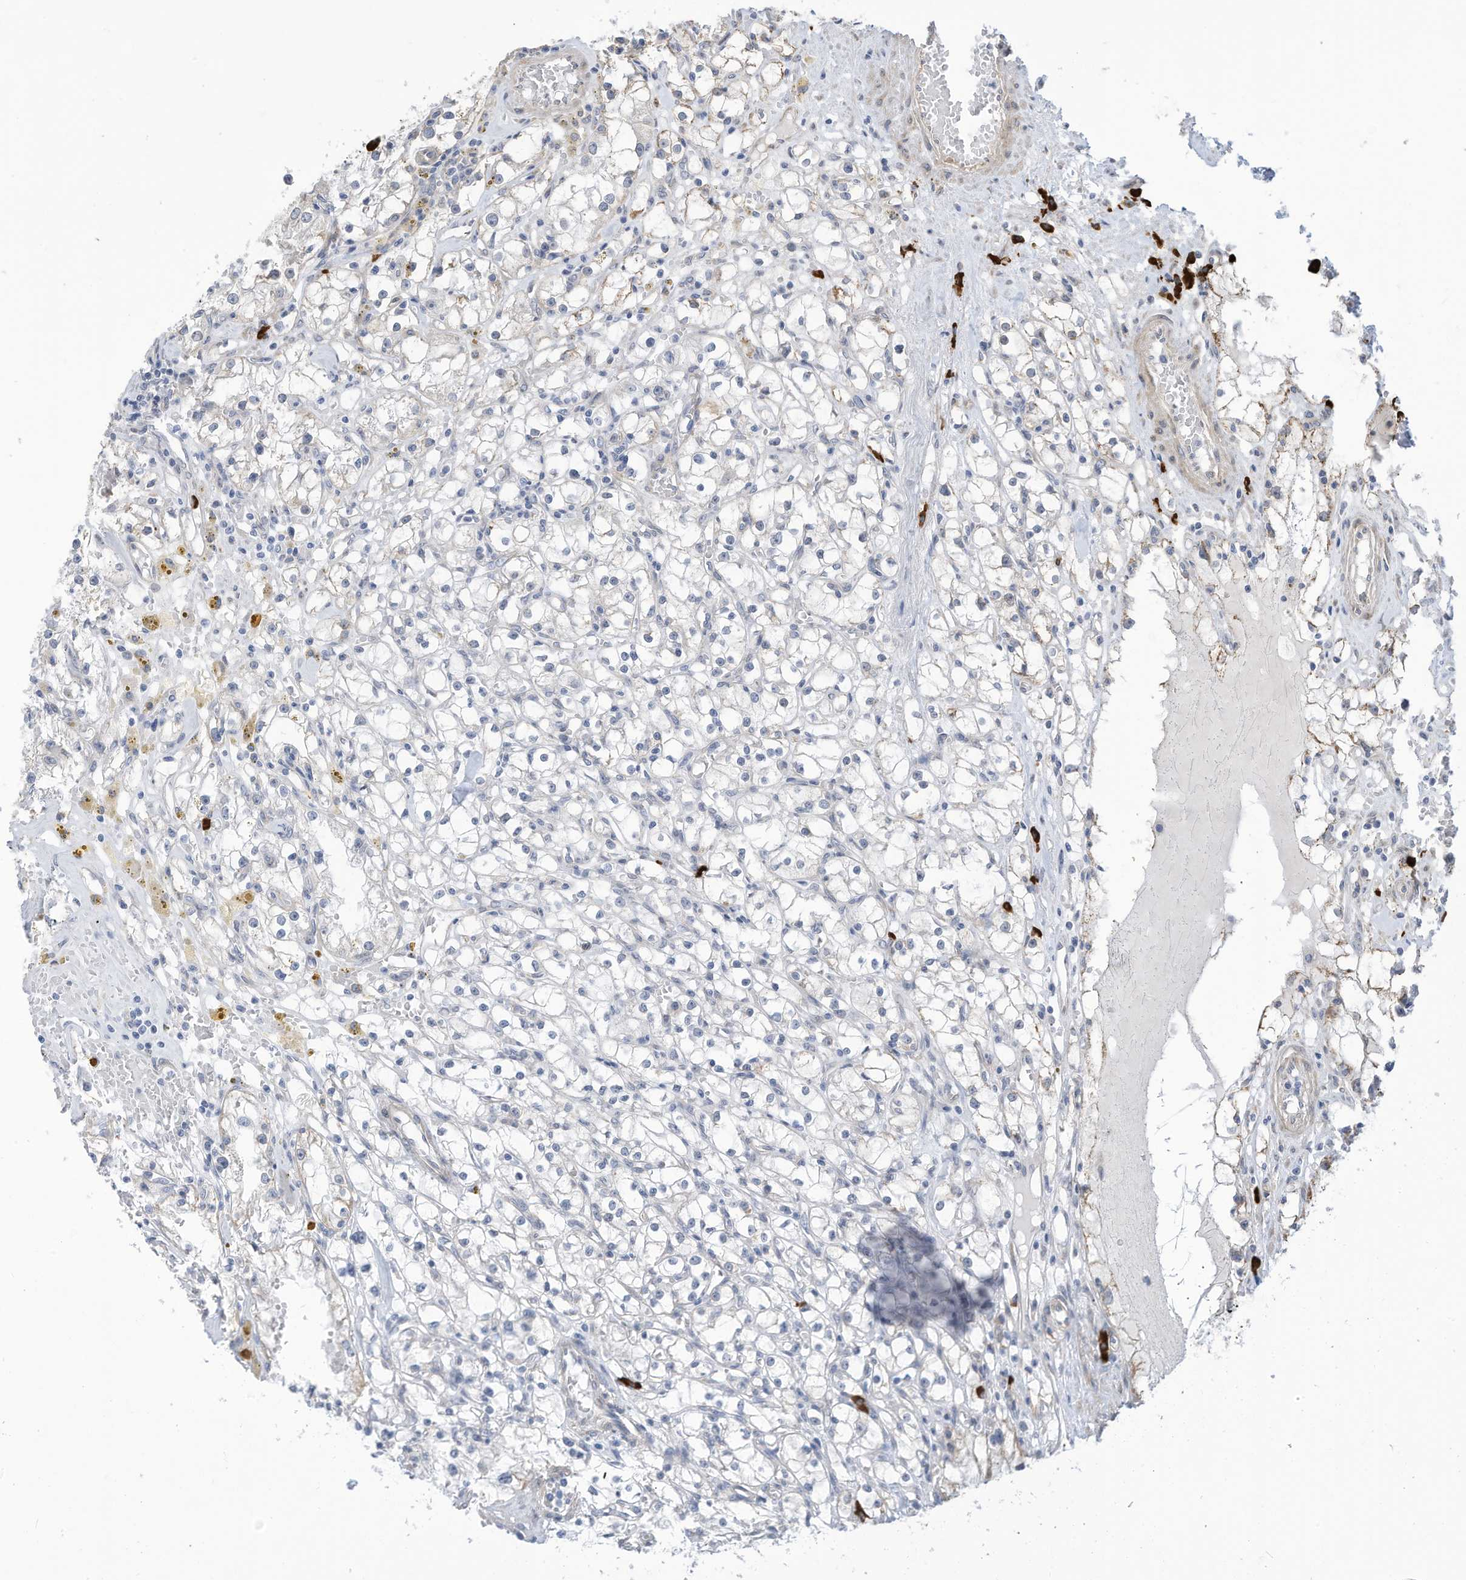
{"staining": {"intensity": "negative", "quantity": "none", "location": "none"}, "tissue": "renal cancer", "cell_type": "Tumor cells", "image_type": "cancer", "snomed": [{"axis": "morphology", "description": "Adenocarcinoma, NOS"}, {"axis": "topography", "description": "Kidney"}], "caption": "This is an immunohistochemistry (IHC) micrograph of renal adenocarcinoma. There is no expression in tumor cells.", "gene": "ZNF292", "patient": {"sex": "male", "age": 56}}